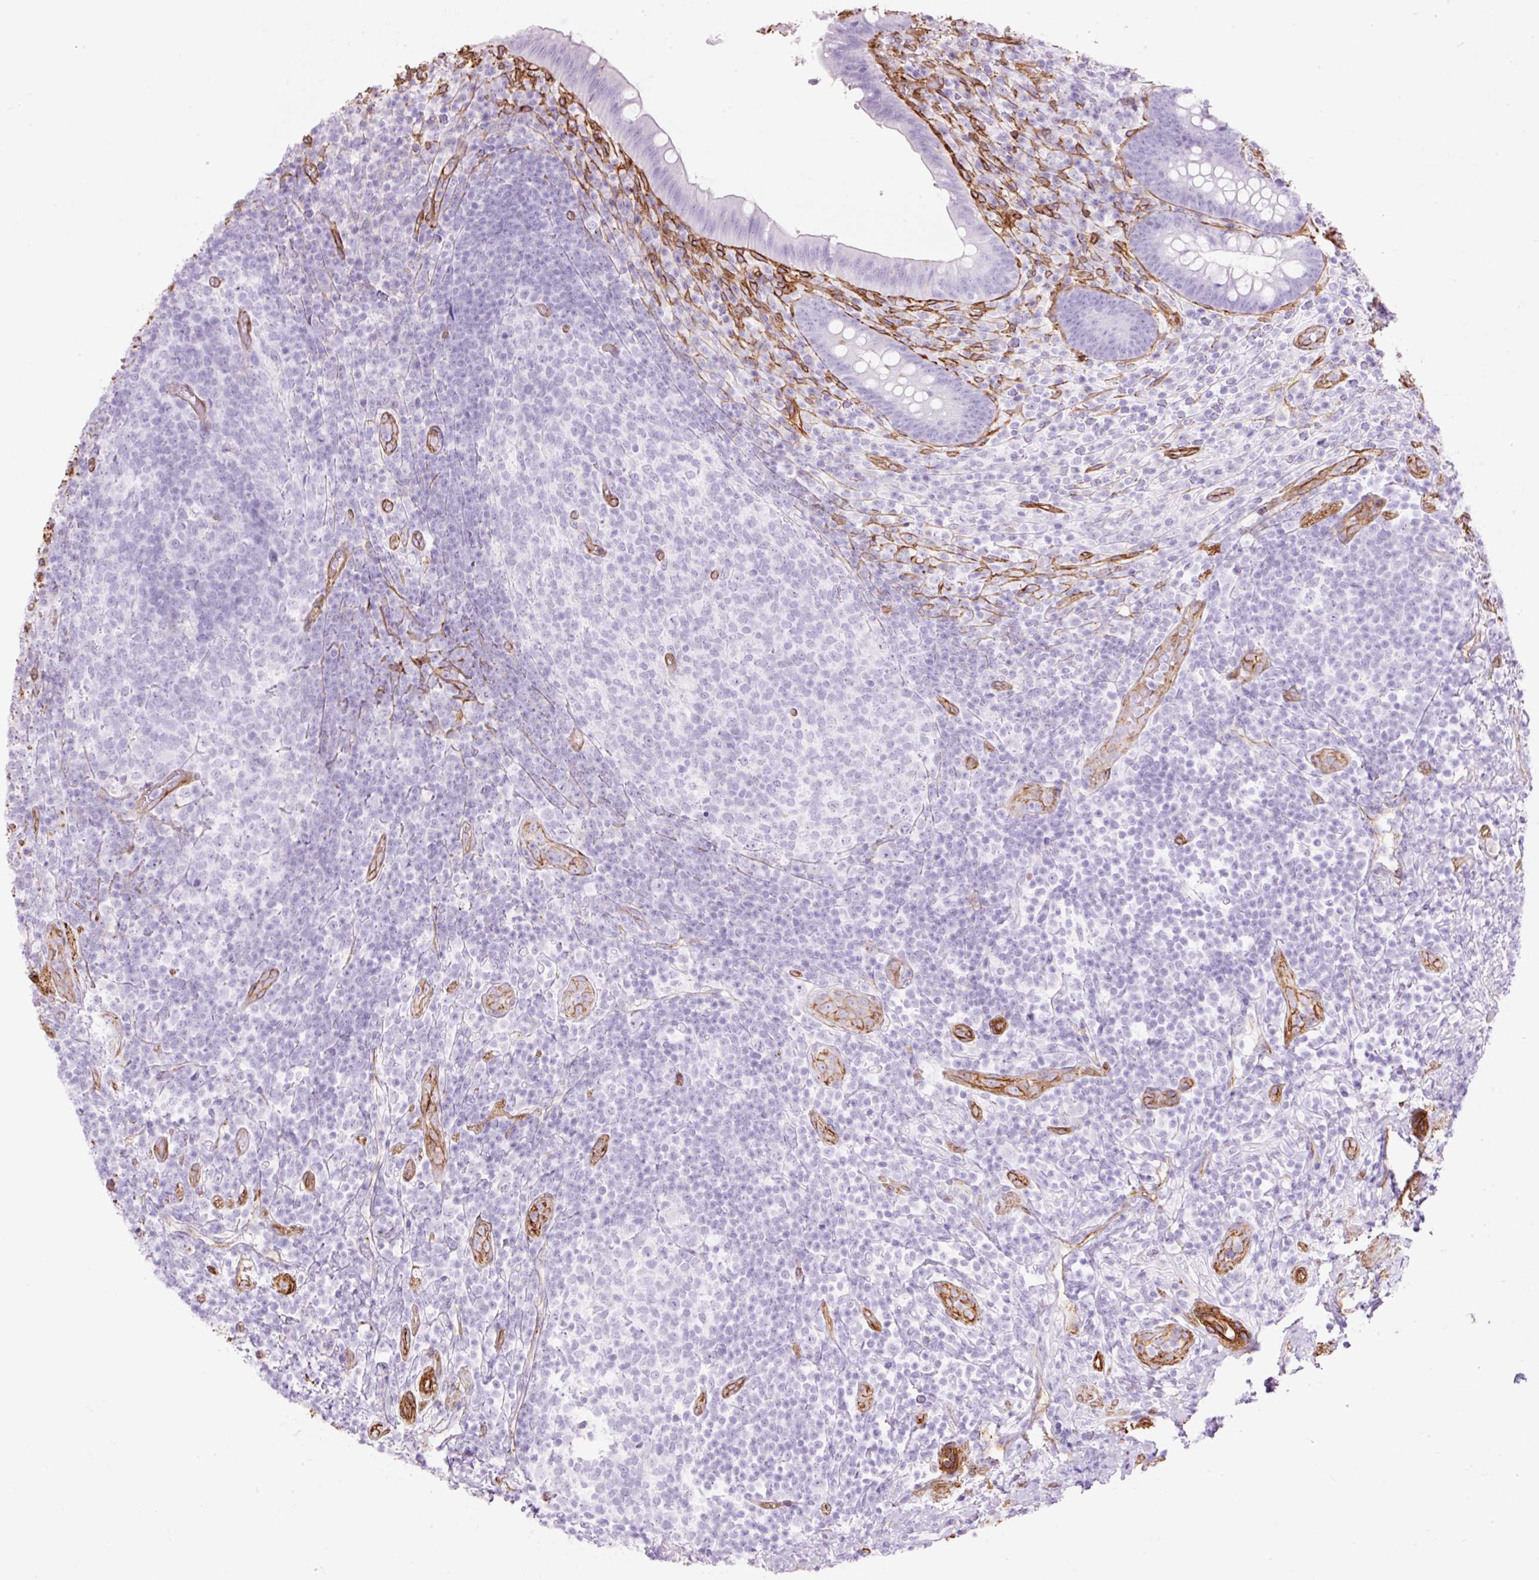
{"staining": {"intensity": "negative", "quantity": "none", "location": "none"}, "tissue": "appendix", "cell_type": "Glandular cells", "image_type": "normal", "snomed": [{"axis": "morphology", "description": "Normal tissue, NOS"}, {"axis": "topography", "description": "Appendix"}], "caption": "Appendix stained for a protein using IHC demonstrates no expression glandular cells.", "gene": "CAV1", "patient": {"sex": "female", "age": 43}}